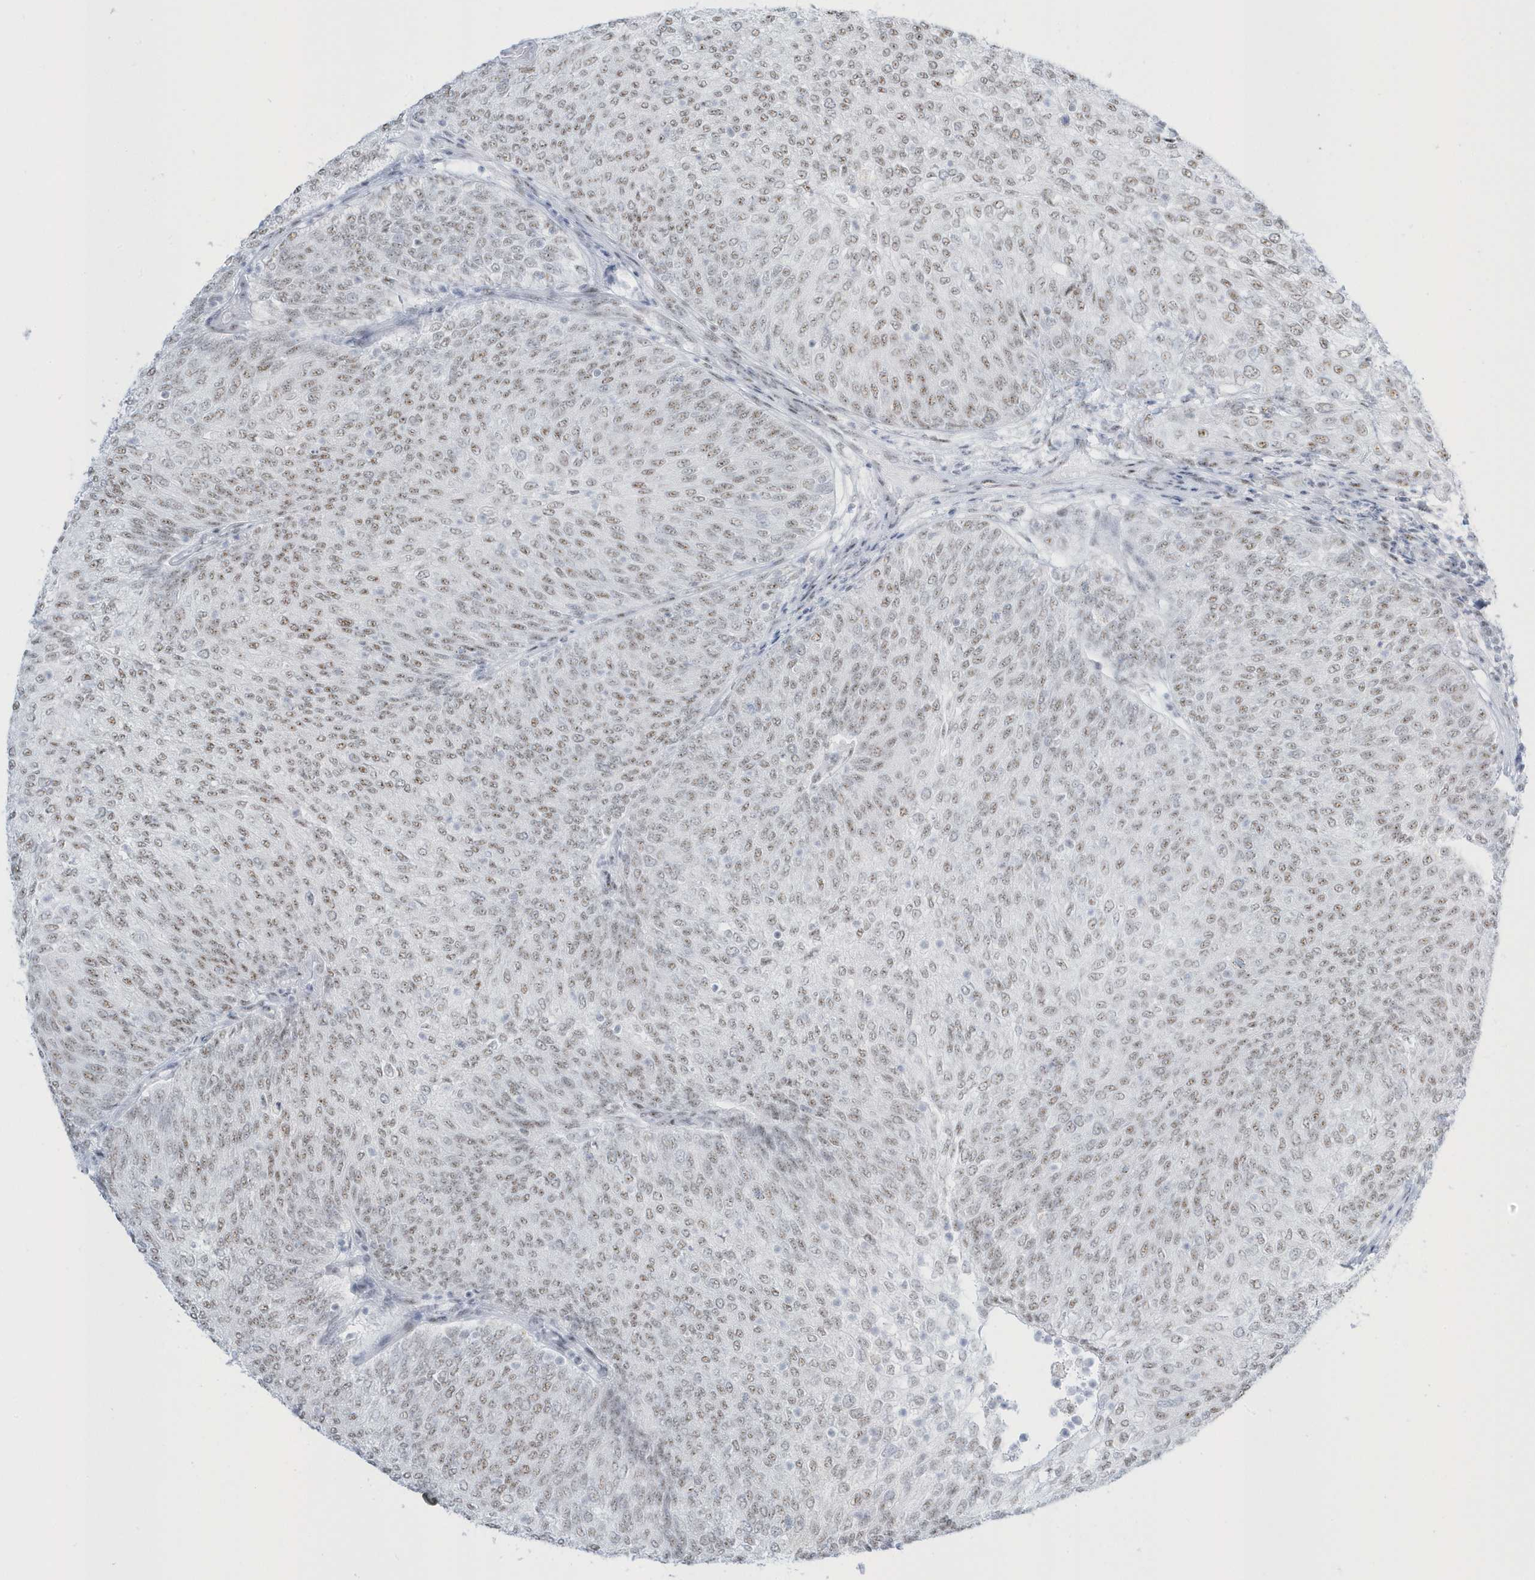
{"staining": {"intensity": "weak", "quantity": ">75%", "location": "nuclear"}, "tissue": "urothelial cancer", "cell_type": "Tumor cells", "image_type": "cancer", "snomed": [{"axis": "morphology", "description": "Urothelial carcinoma, Low grade"}, {"axis": "topography", "description": "Urinary bladder"}], "caption": "A photomicrograph of human urothelial carcinoma (low-grade) stained for a protein demonstrates weak nuclear brown staining in tumor cells.", "gene": "PLEKHN1", "patient": {"sex": "female", "age": 79}}